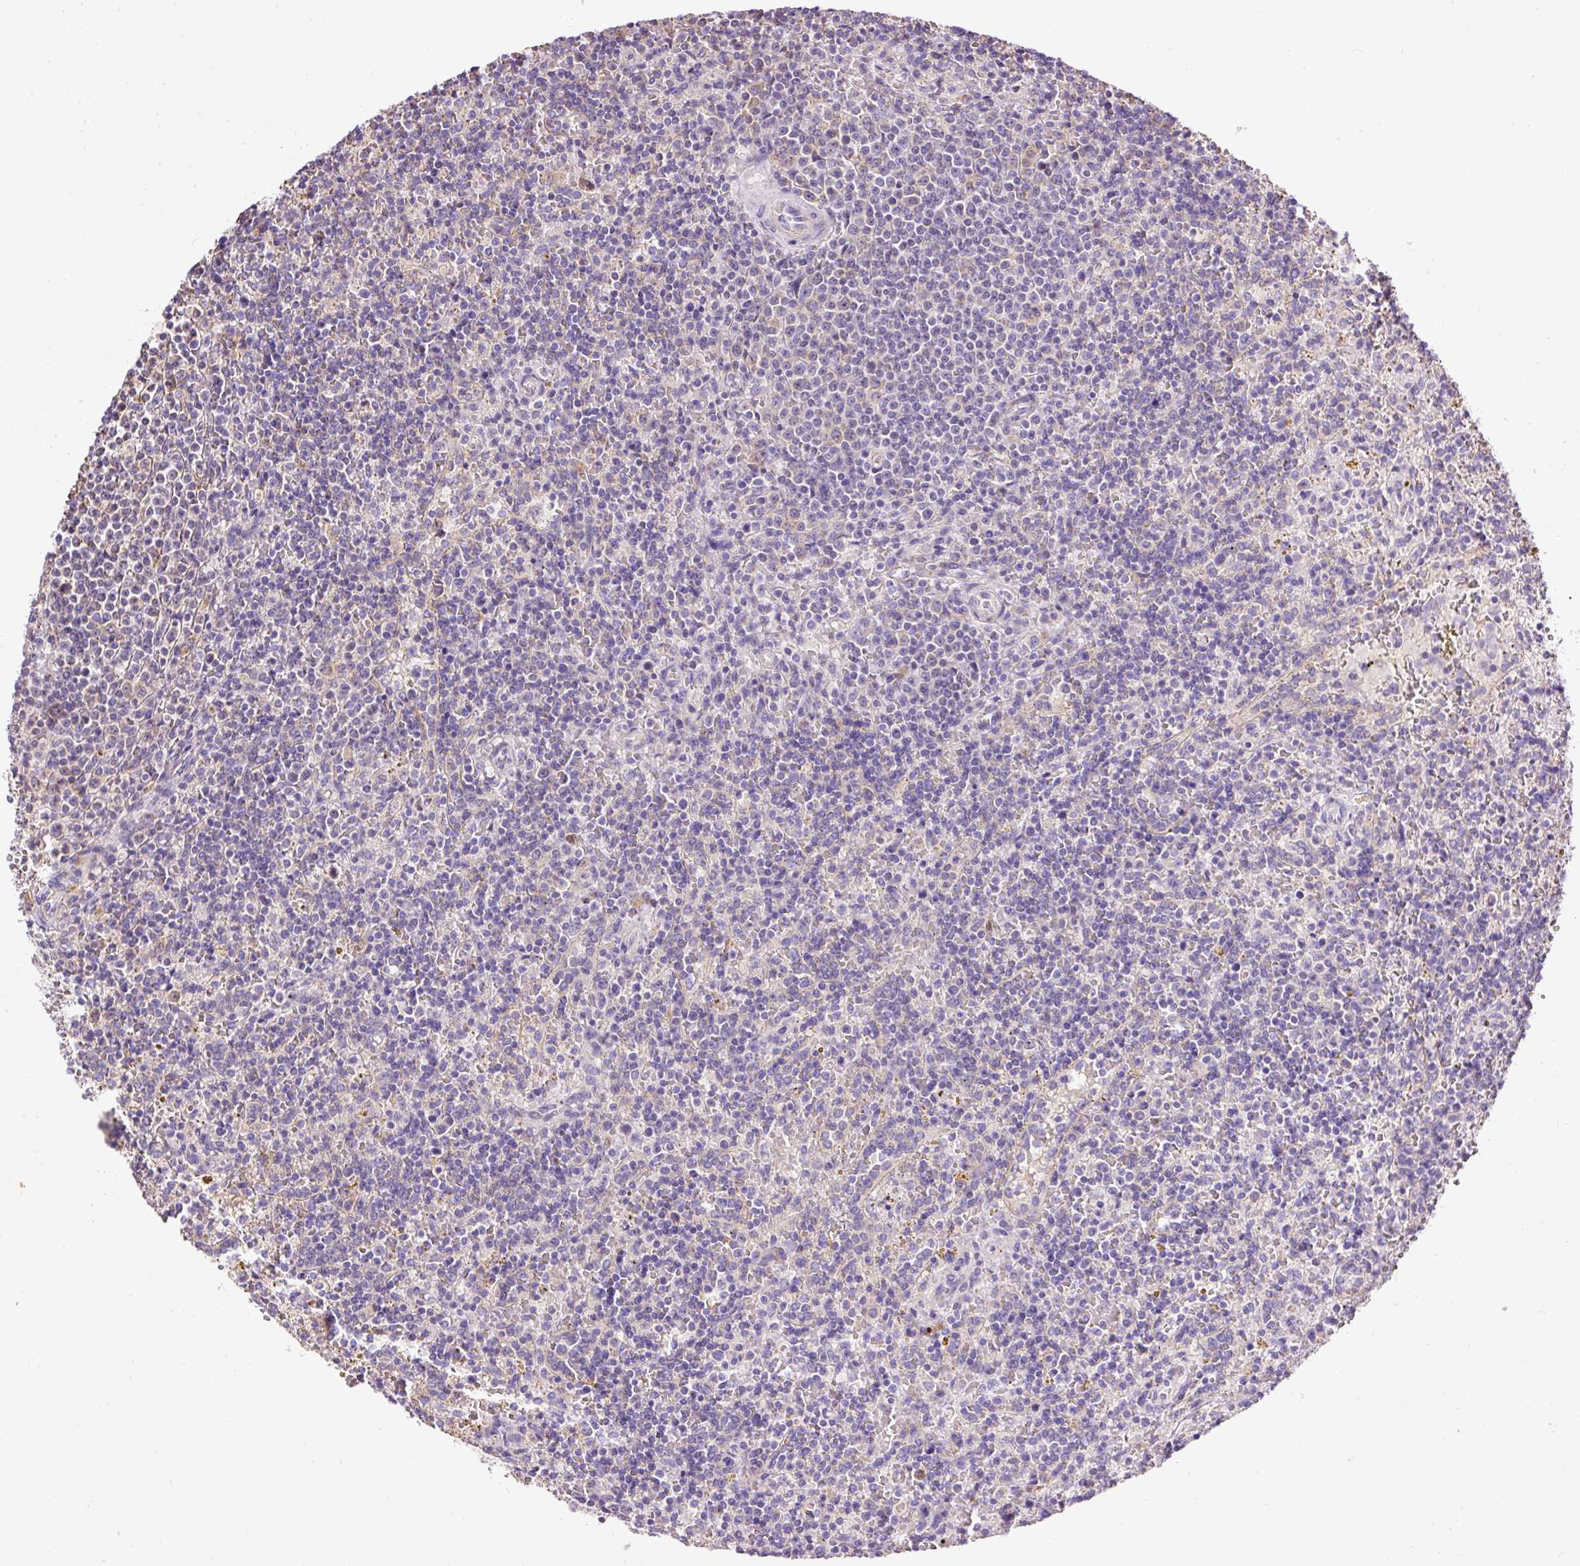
{"staining": {"intensity": "negative", "quantity": "none", "location": "none"}, "tissue": "lymphoma", "cell_type": "Tumor cells", "image_type": "cancer", "snomed": [{"axis": "morphology", "description": "Malignant lymphoma, non-Hodgkin's type, Low grade"}, {"axis": "topography", "description": "Spleen"}], "caption": "DAB immunohistochemical staining of human low-grade malignant lymphoma, non-Hodgkin's type displays no significant expression in tumor cells.", "gene": "CFAP47", "patient": {"sex": "male", "age": 67}}